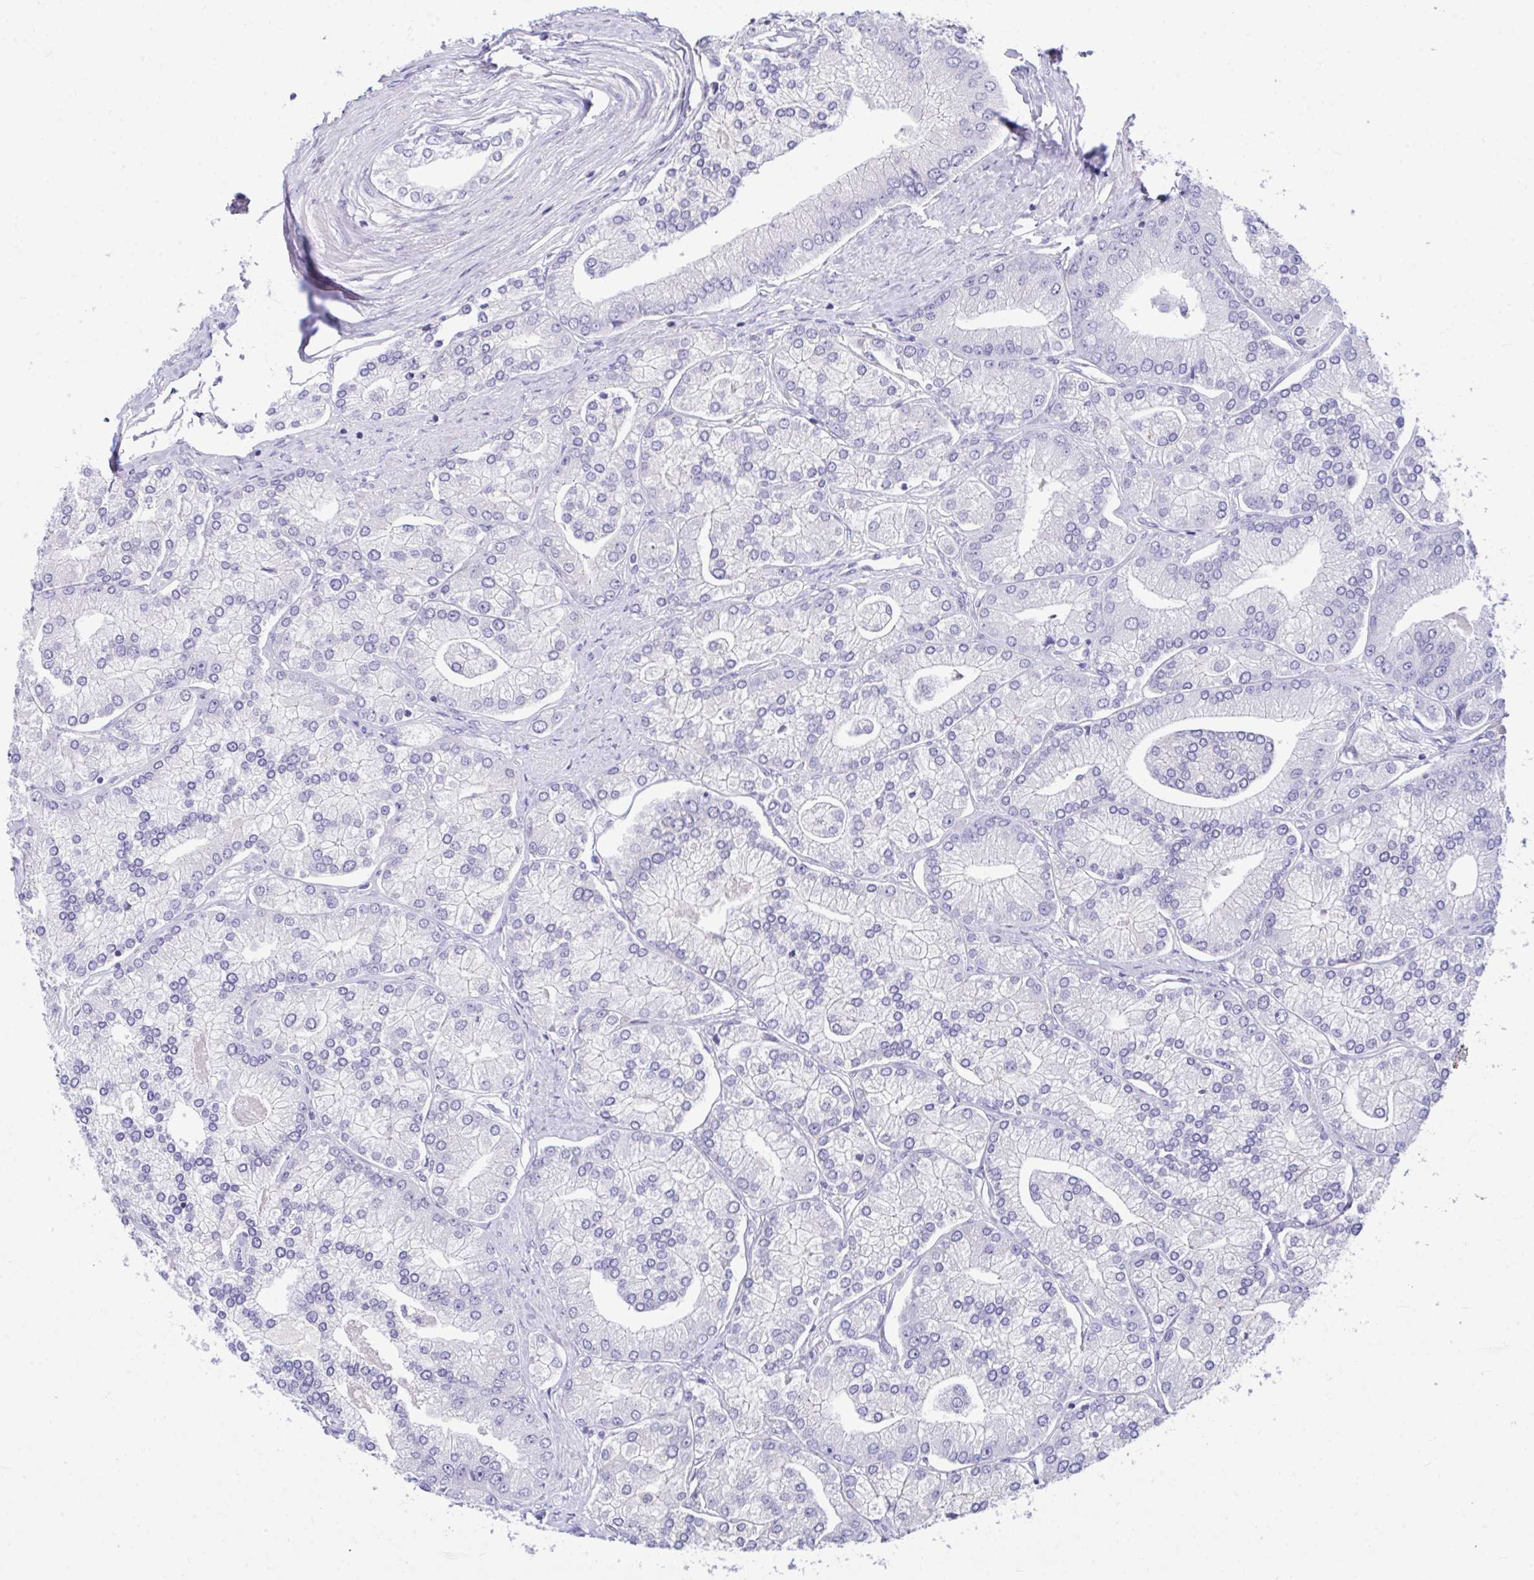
{"staining": {"intensity": "negative", "quantity": "none", "location": "none"}, "tissue": "prostate cancer", "cell_type": "Tumor cells", "image_type": "cancer", "snomed": [{"axis": "morphology", "description": "Adenocarcinoma, High grade"}, {"axis": "topography", "description": "Prostate"}], "caption": "High power microscopy micrograph of an immunohistochemistry histopathology image of prostate cancer, revealing no significant positivity in tumor cells.", "gene": "PLEKHH1", "patient": {"sex": "male", "age": 61}}